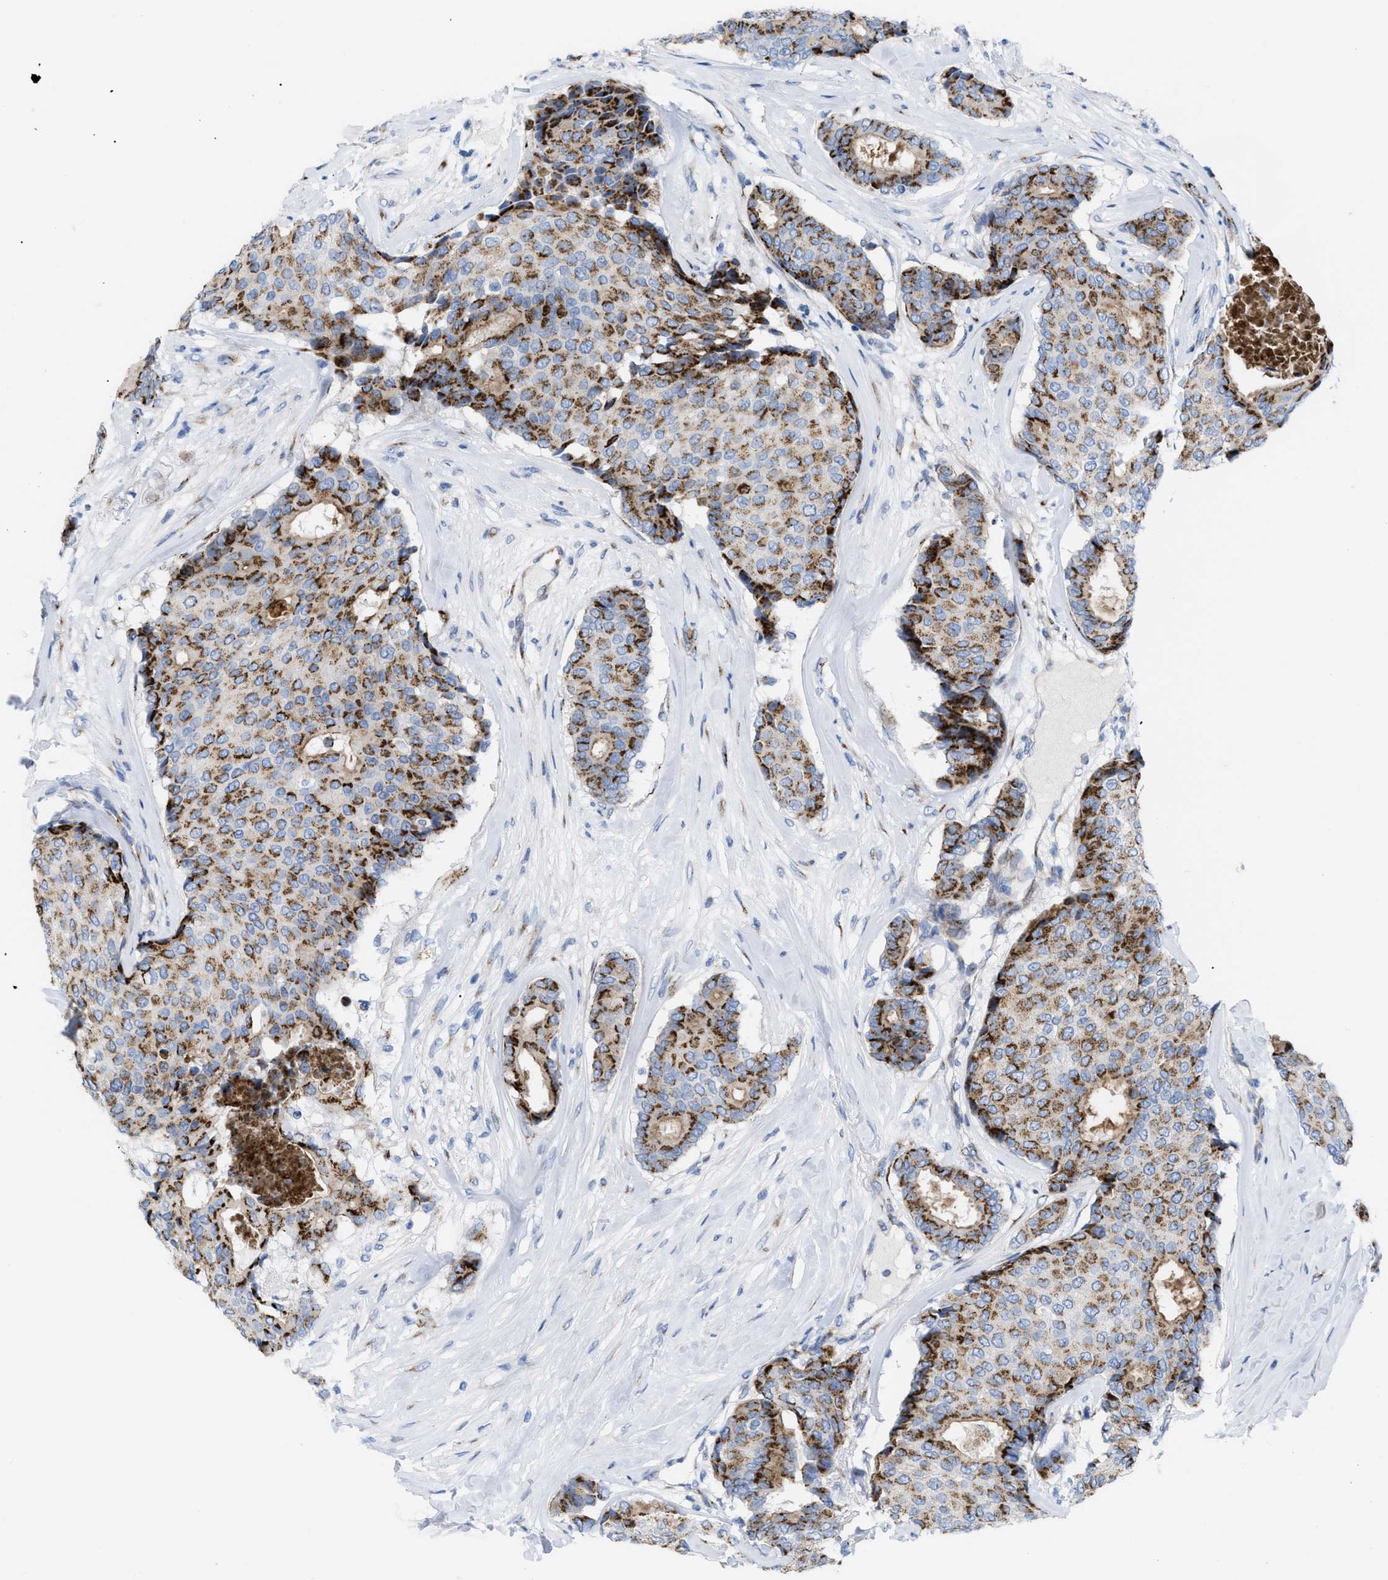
{"staining": {"intensity": "moderate", "quantity": ">75%", "location": "cytoplasmic/membranous"}, "tissue": "breast cancer", "cell_type": "Tumor cells", "image_type": "cancer", "snomed": [{"axis": "morphology", "description": "Duct carcinoma"}, {"axis": "topography", "description": "Breast"}], "caption": "Immunohistochemistry image of neoplastic tissue: human breast cancer (infiltrating ductal carcinoma) stained using IHC demonstrates medium levels of moderate protein expression localized specifically in the cytoplasmic/membranous of tumor cells, appearing as a cytoplasmic/membranous brown color.", "gene": "TMEM17", "patient": {"sex": "female", "age": 75}}